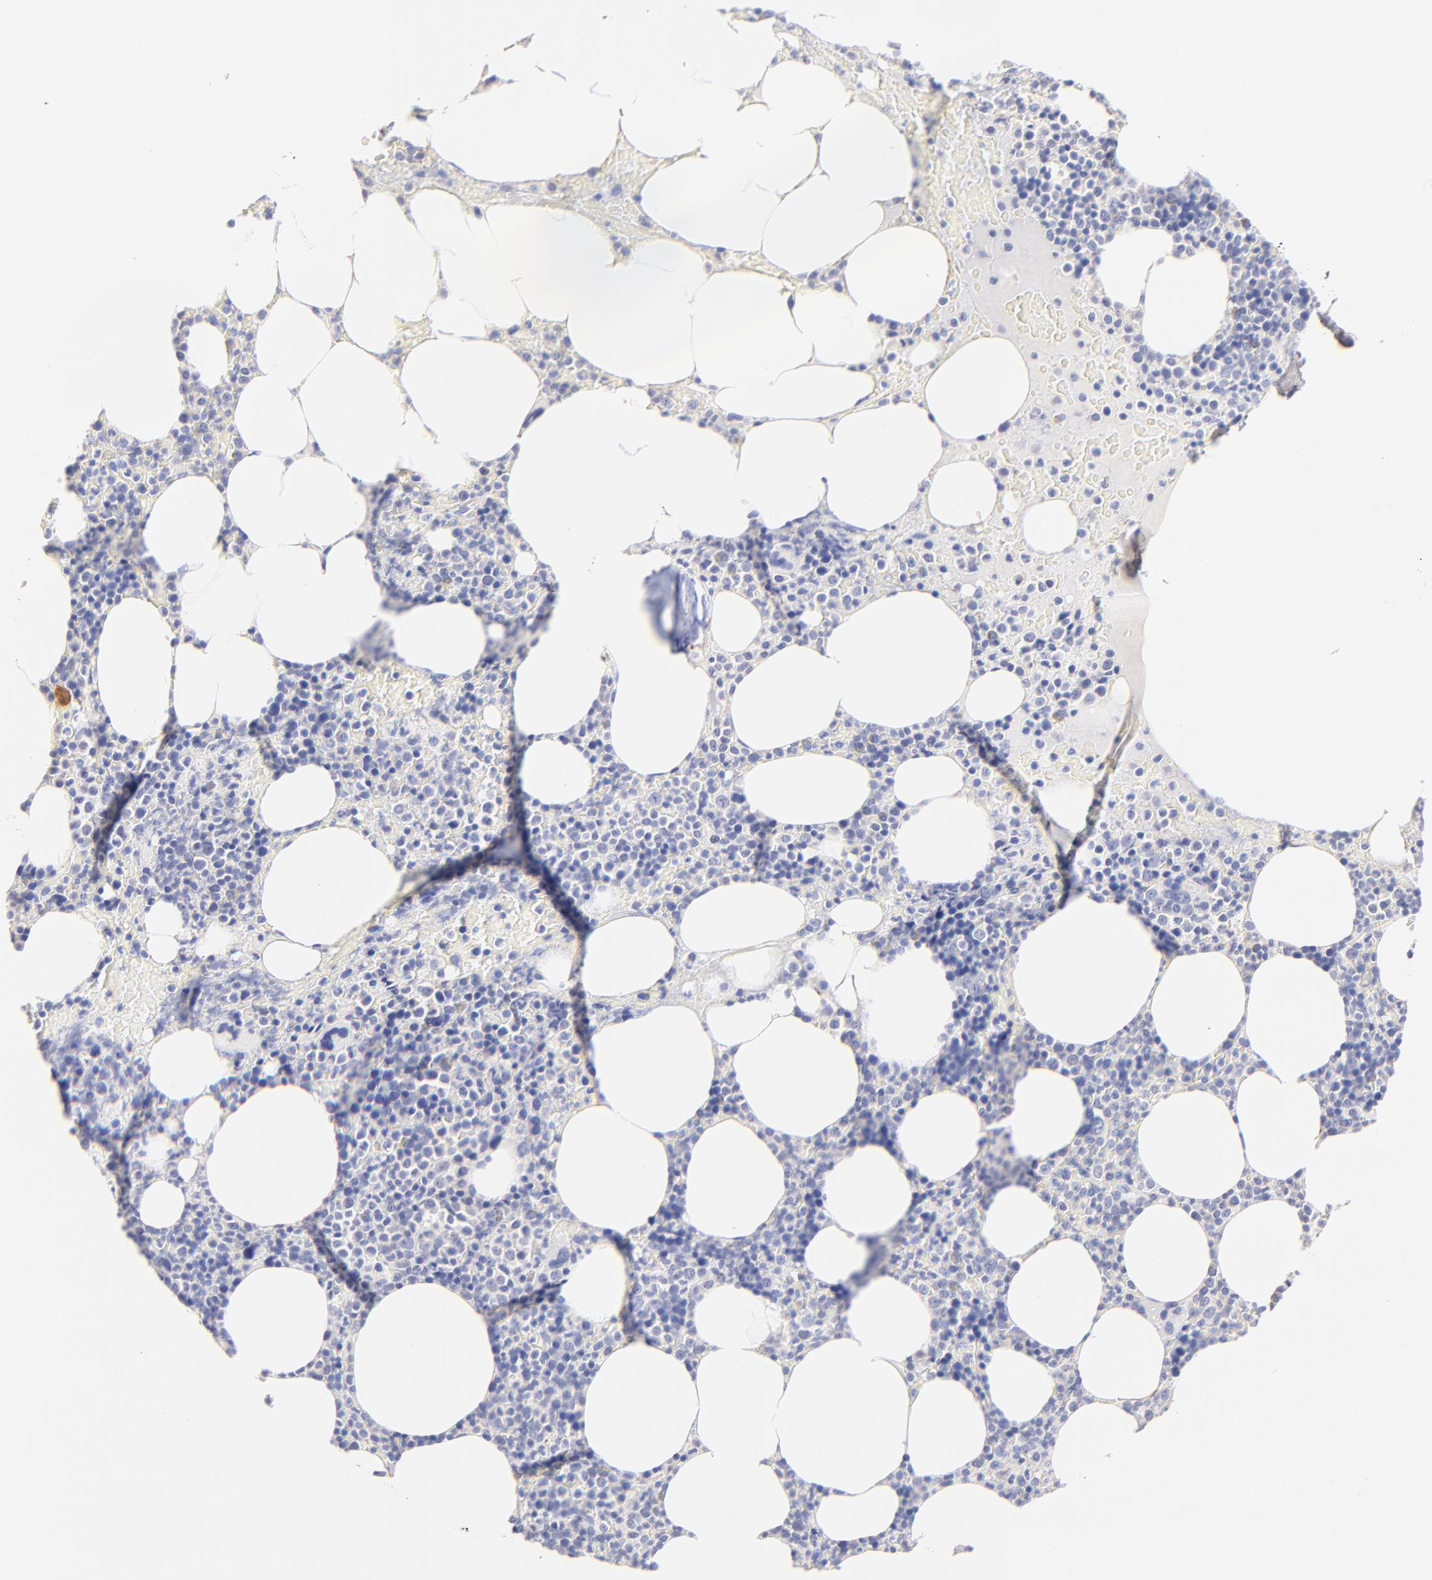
{"staining": {"intensity": "negative", "quantity": "none", "location": "none"}, "tissue": "bone marrow", "cell_type": "Hematopoietic cells", "image_type": "normal", "snomed": [{"axis": "morphology", "description": "Normal tissue, NOS"}, {"axis": "topography", "description": "Bone marrow"}], "caption": "Human bone marrow stained for a protein using immunohistochemistry (IHC) demonstrates no expression in hematopoietic cells.", "gene": "RAB3A", "patient": {"sex": "female", "age": 66}}